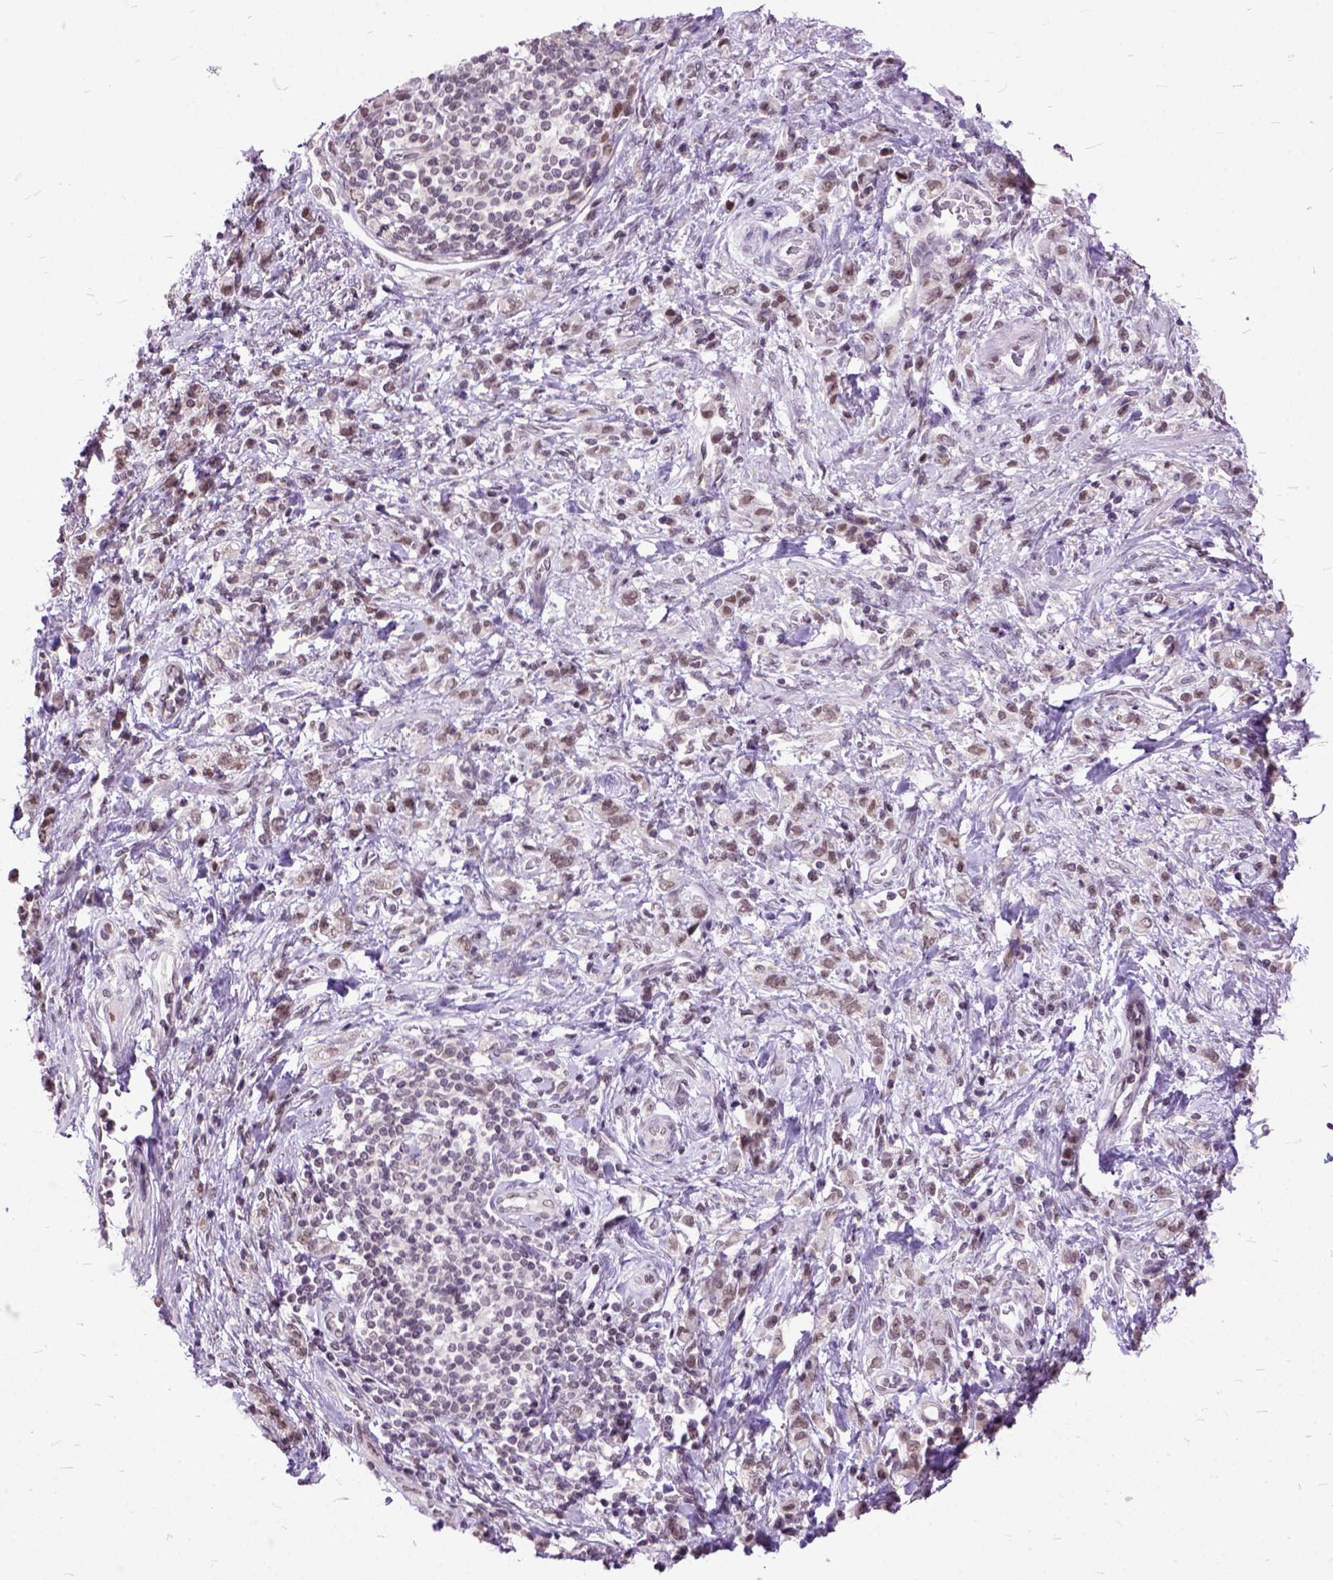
{"staining": {"intensity": "moderate", "quantity": "25%-75%", "location": "nuclear"}, "tissue": "stomach cancer", "cell_type": "Tumor cells", "image_type": "cancer", "snomed": [{"axis": "morphology", "description": "Adenocarcinoma, NOS"}, {"axis": "topography", "description": "Stomach"}], "caption": "Immunohistochemistry (IHC) (DAB (3,3'-diaminobenzidine)) staining of adenocarcinoma (stomach) displays moderate nuclear protein expression in about 25%-75% of tumor cells.", "gene": "ORC5", "patient": {"sex": "male", "age": 77}}